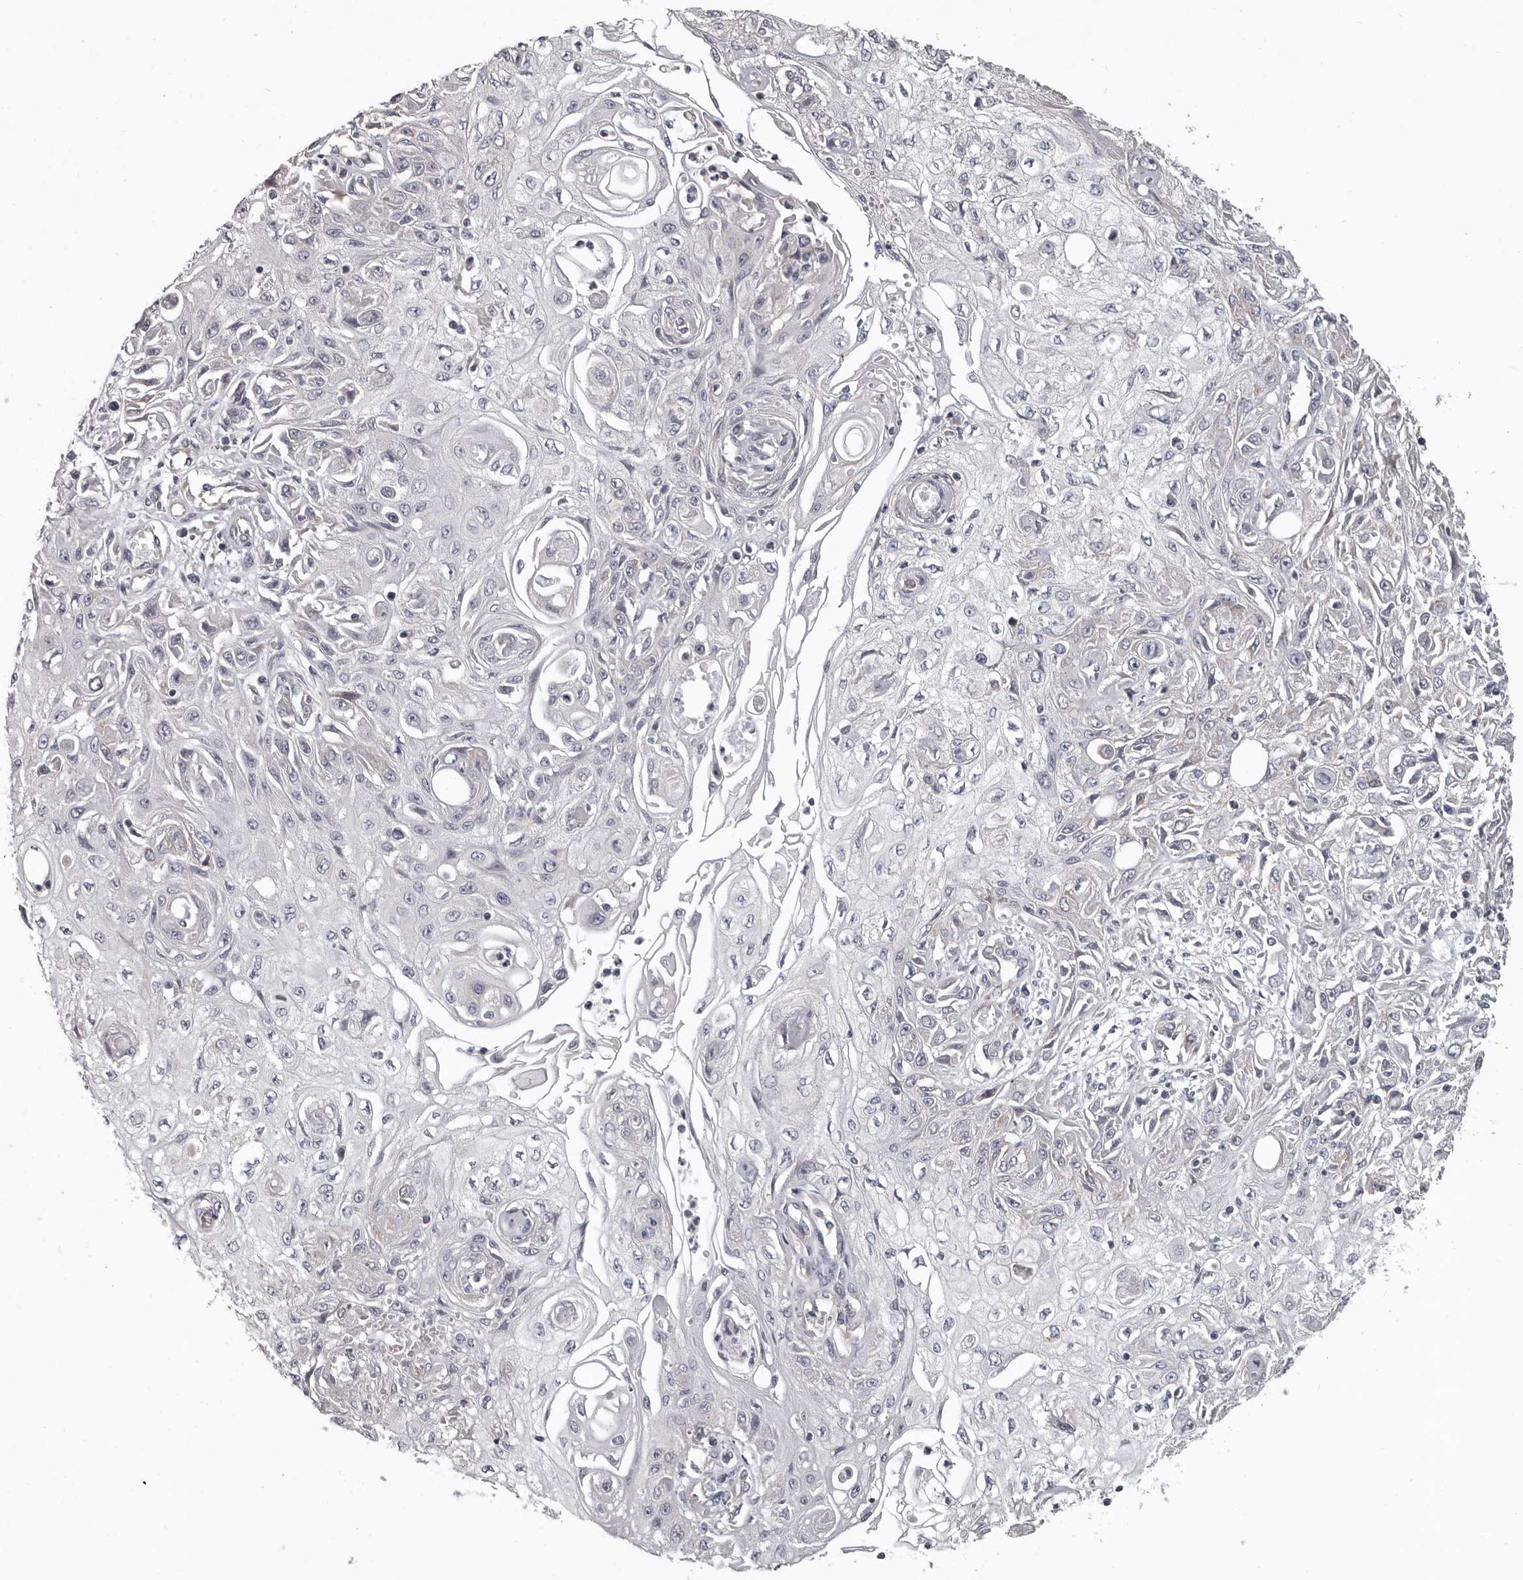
{"staining": {"intensity": "negative", "quantity": "none", "location": "none"}, "tissue": "skin cancer", "cell_type": "Tumor cells", "image_type": "cancer", "snomed": [{"axis": "morphology", "description": "Squamous cell carcinoma, NOS"}, {"axis": "morphology", "description": "Squamous cell carcinoma, metastatic, NOS"}, {"axis": "topography", "description": "Skin"}, {"axis": "topography", "description": "Lymph node"}], "caption": "Human metastatic squamous cell carcinoma (skin) stained for a protein using immunohistochemistry (IHC) reveals no staining in tumor cells.", "gene": "RNF217", "patient": {"sex": "male", "age": 75}}